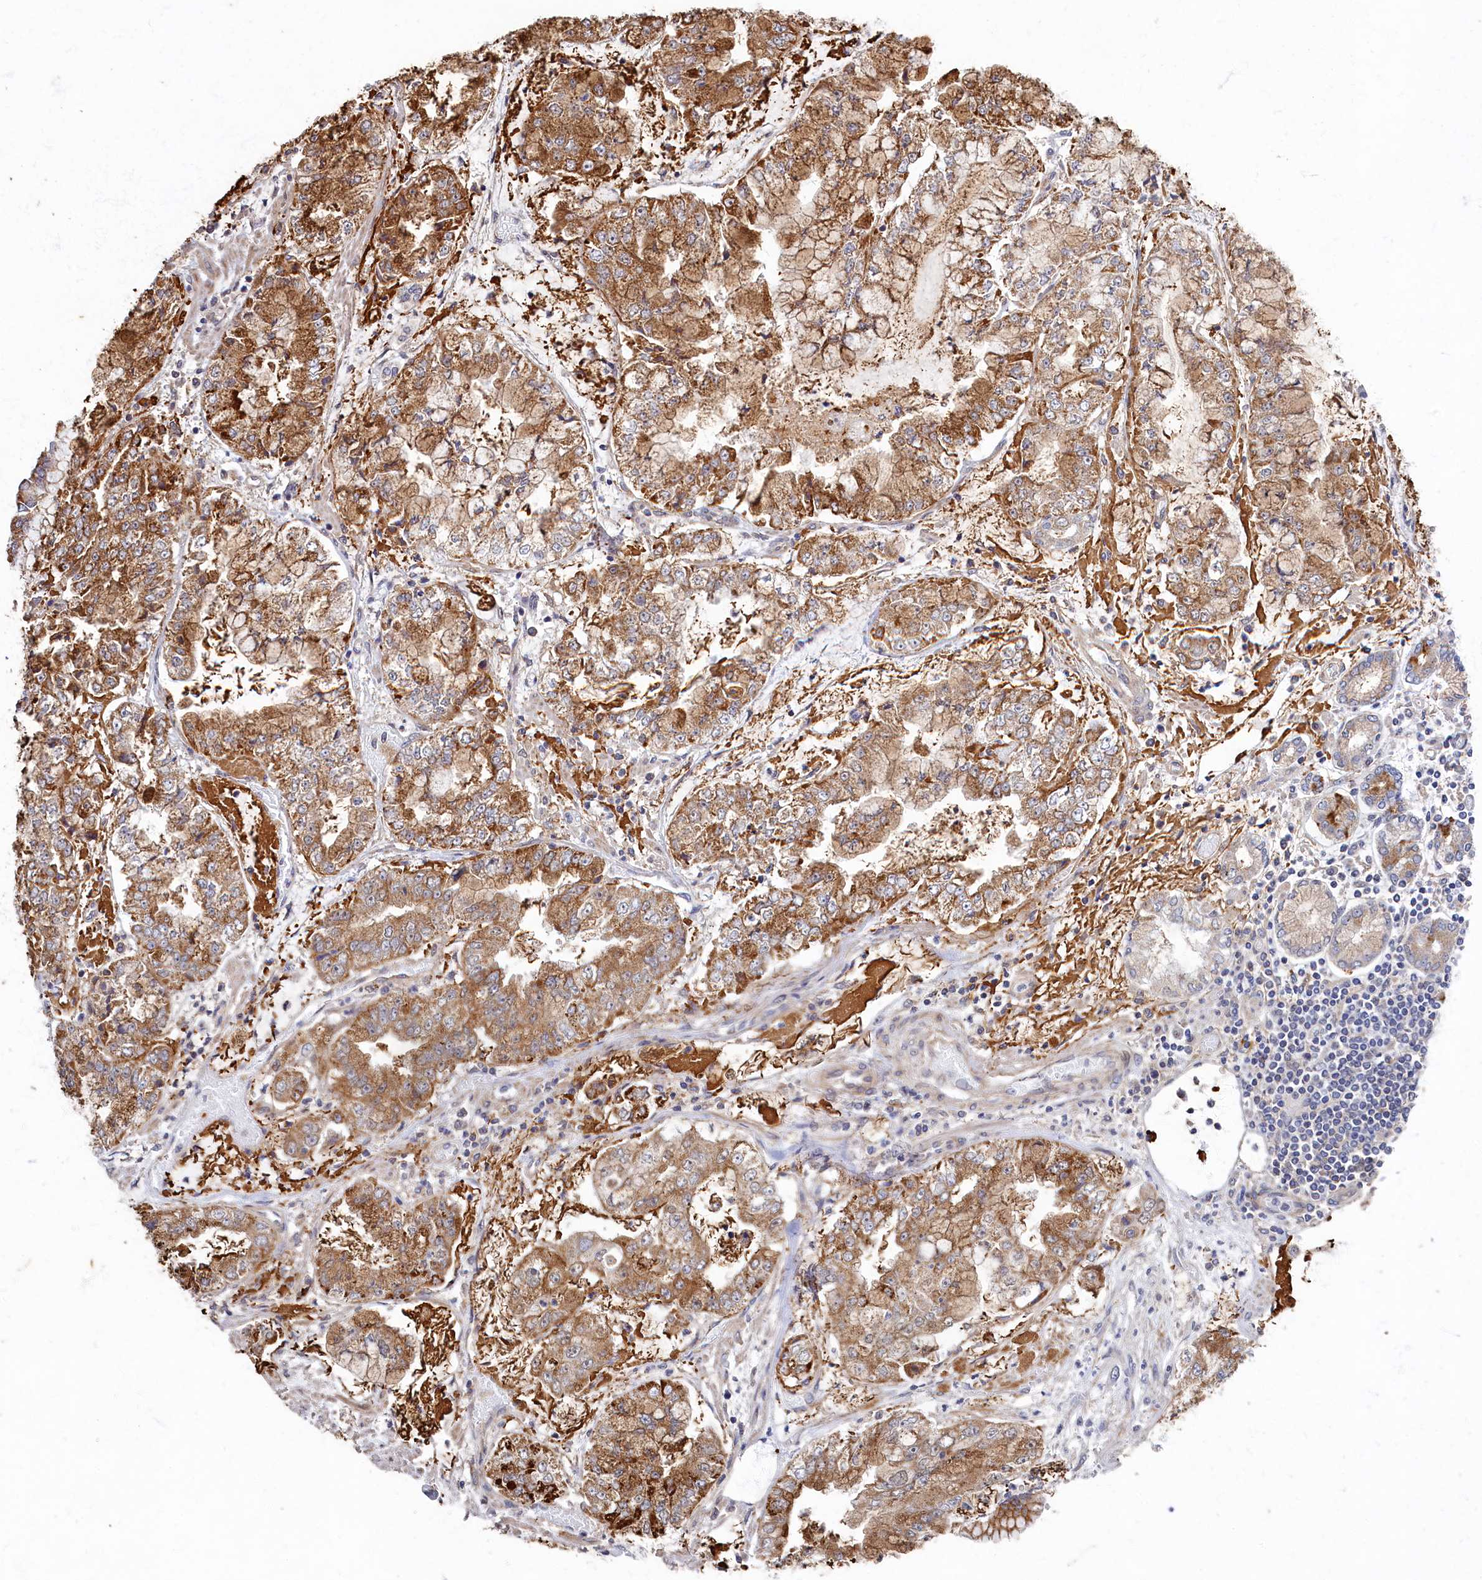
{"staining": {"intensity": "strong", "quantity": ">75%", "location": "cytoplasmic/membranous"}, "tissue": "stomach cancer", "cell_type": "Tumor cells", "image_type": "cancer", "snomed": [{"axis": "morphology", "description": "Adenocarcinoma, NOS"}, {"axis": "topography", "description": "Stomach"}], "caption": "A brown stain shows strong cytoplasmic/membranous staining of a protein in human stomach adenocarcinoma tumor cells. (DAB = brown stain, brightfield microscopy at high magnification).", "gene": "WDR59", "patient": {"sex": "male", "age": 76}}